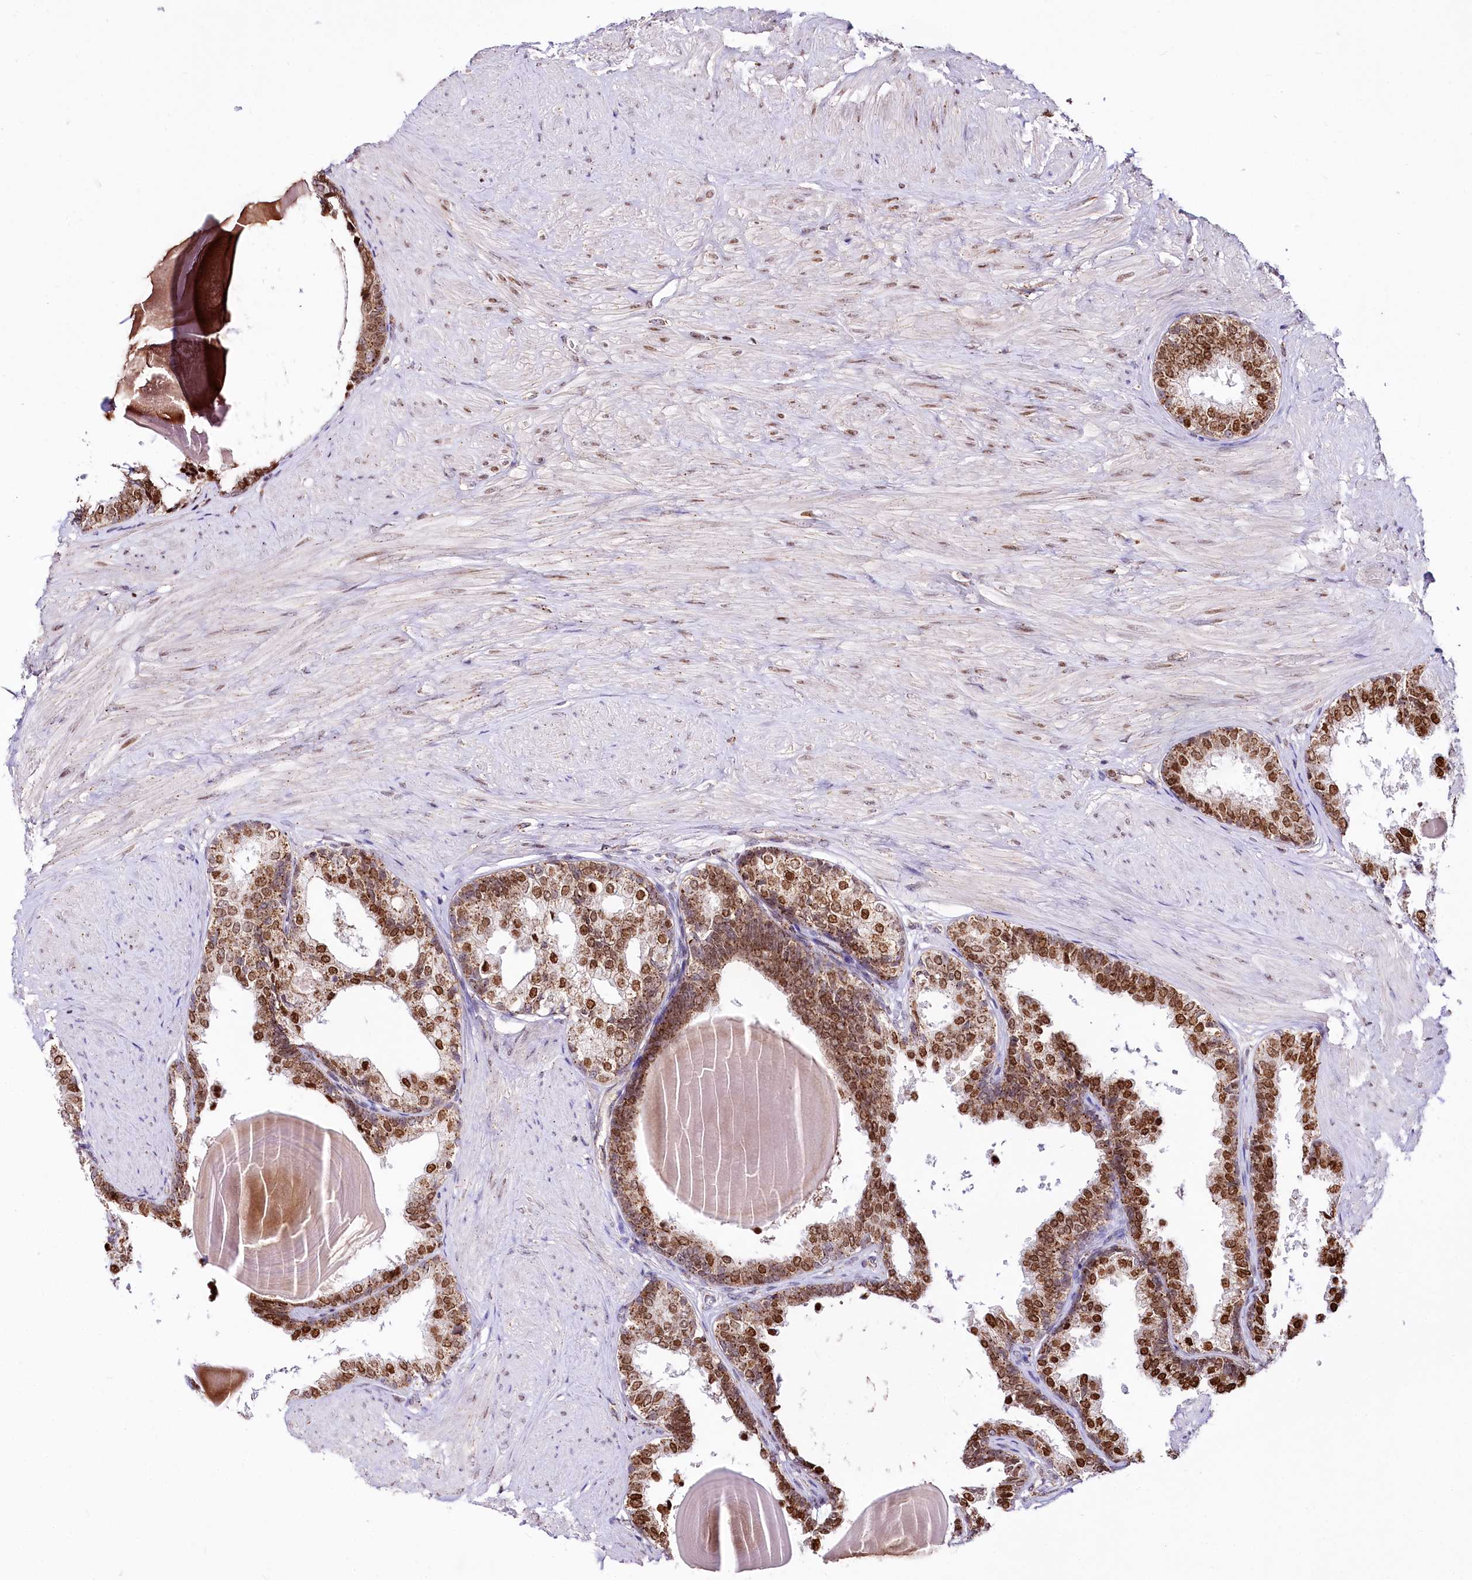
{"staining": {"intensity": "strong", "quantity": ">75%", "location": "cytoplasmic/membranous,nuclear"}, "tissue": "prostate", "cell_type": "Glandular cells", "image_type": "normal", "snomed": [{"axis": "morphology", "description": "Normal tissue, NOS"}, {"axis": "topography", "description": "Prostate"}], "caption": "Immunohistochemistry (DAB (3,3'-diaminobenzidine)) staining of unremarkable human prostate reveals strong cytoplasmic/membranous,nuclear protein expression in about >75% of glandular cells.", "gene": "ZFYVE27", "patient": {"sex": "male", "age": 48}}